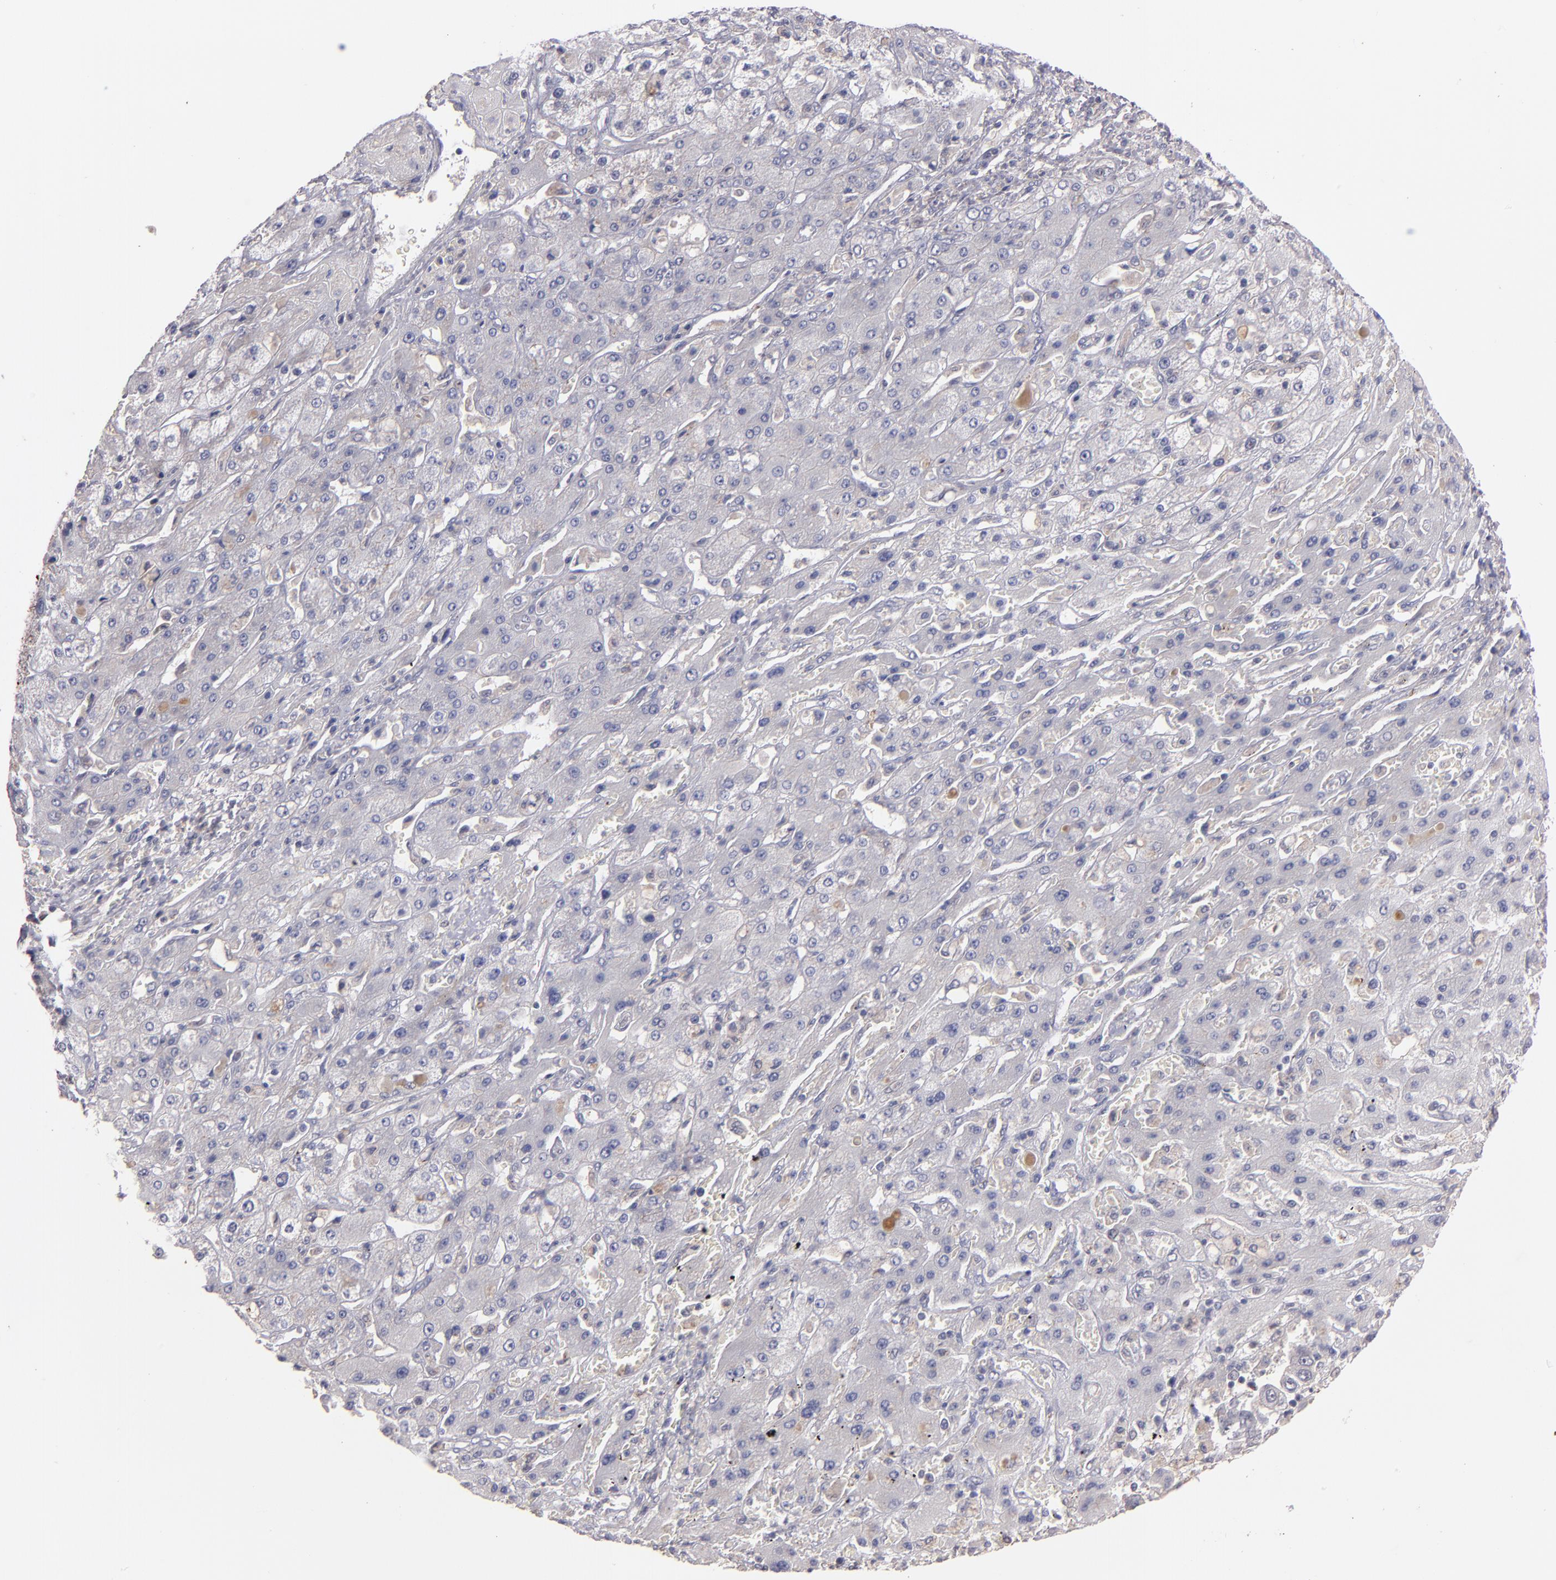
{"staining": {"intensity": "negative", "quantity": "none", "location": "none"}, "tissue": "liver cancer", "cell_type": "Tumor cells", "image_type": "cancer", "snomed": [{"axis": "morphology", "description": "Cholangiocarcinoma"}, {"axis": "topography", "description": "Liver"}], "caption": "DAB (3,3'-diaminobenzidine) immunohistochemical staining of liver cholangiocarcinoma shows no significant expression in tumor cells. (DAB (3,3'-diaminobenzidine) immunohistochemistry (IHC) visualized using brightfield microscopy, high magnification).", "gene": "SYP", "patient": {"sex": "female", "age": 52}}